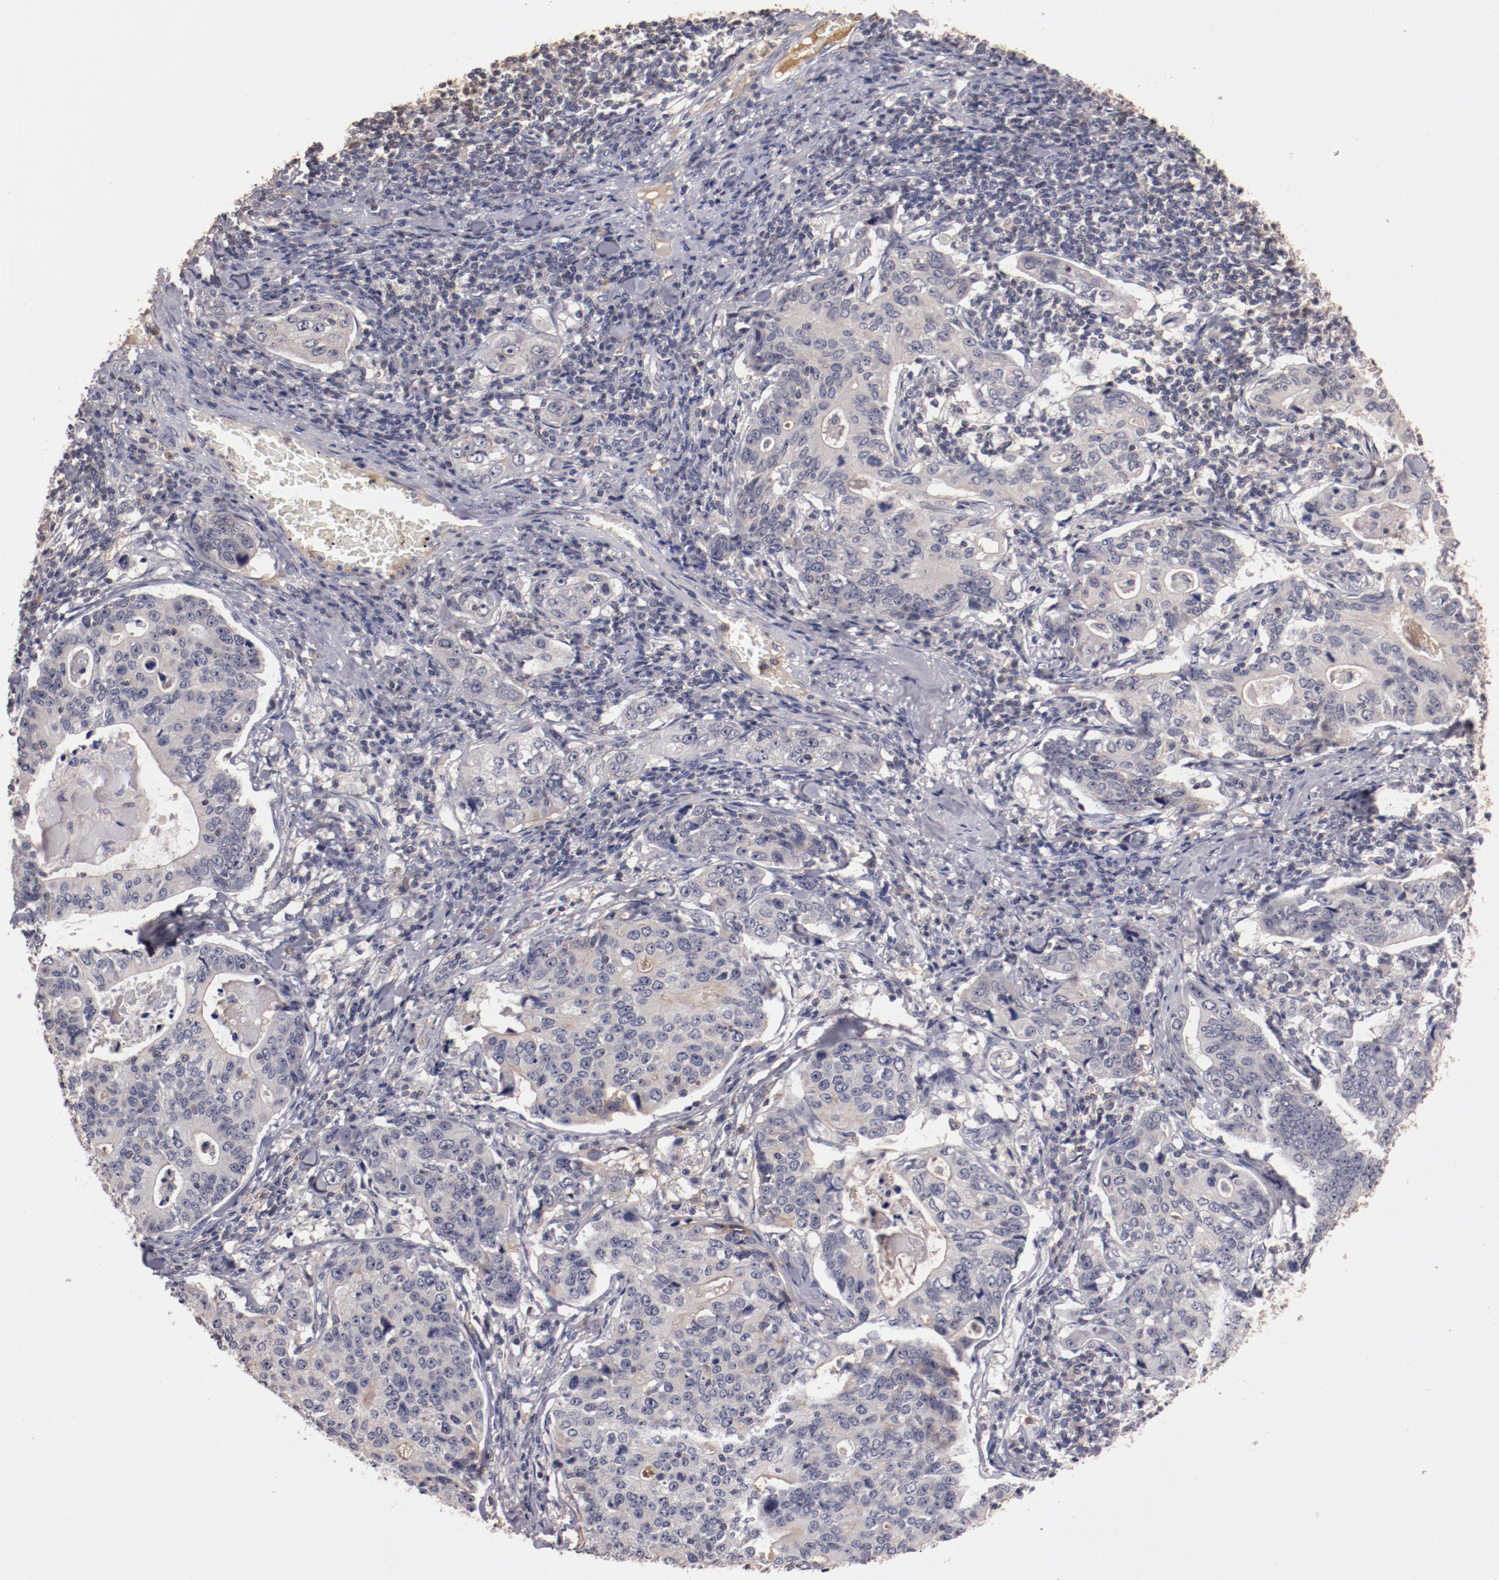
{"staining": {"intensity": "negative", "quantity": "none", "location": "none"}, "tissue": "stomach cancer", "cell_type": "Tumor cells", "image_type": "cancer", "snomed": [{"axis": "morphology", "description": "Adenocarcinoma, NOS"}, {"axis": "topography", "description": "Esophagus"}, {"axis": "topography", "description": "Stomach"}], "caption": "The micrograph shows no staining of tumor cells in stomach adenocarcinoma.", "gene": "MBL2", "patient": {"sex": "male", "age": 74}}